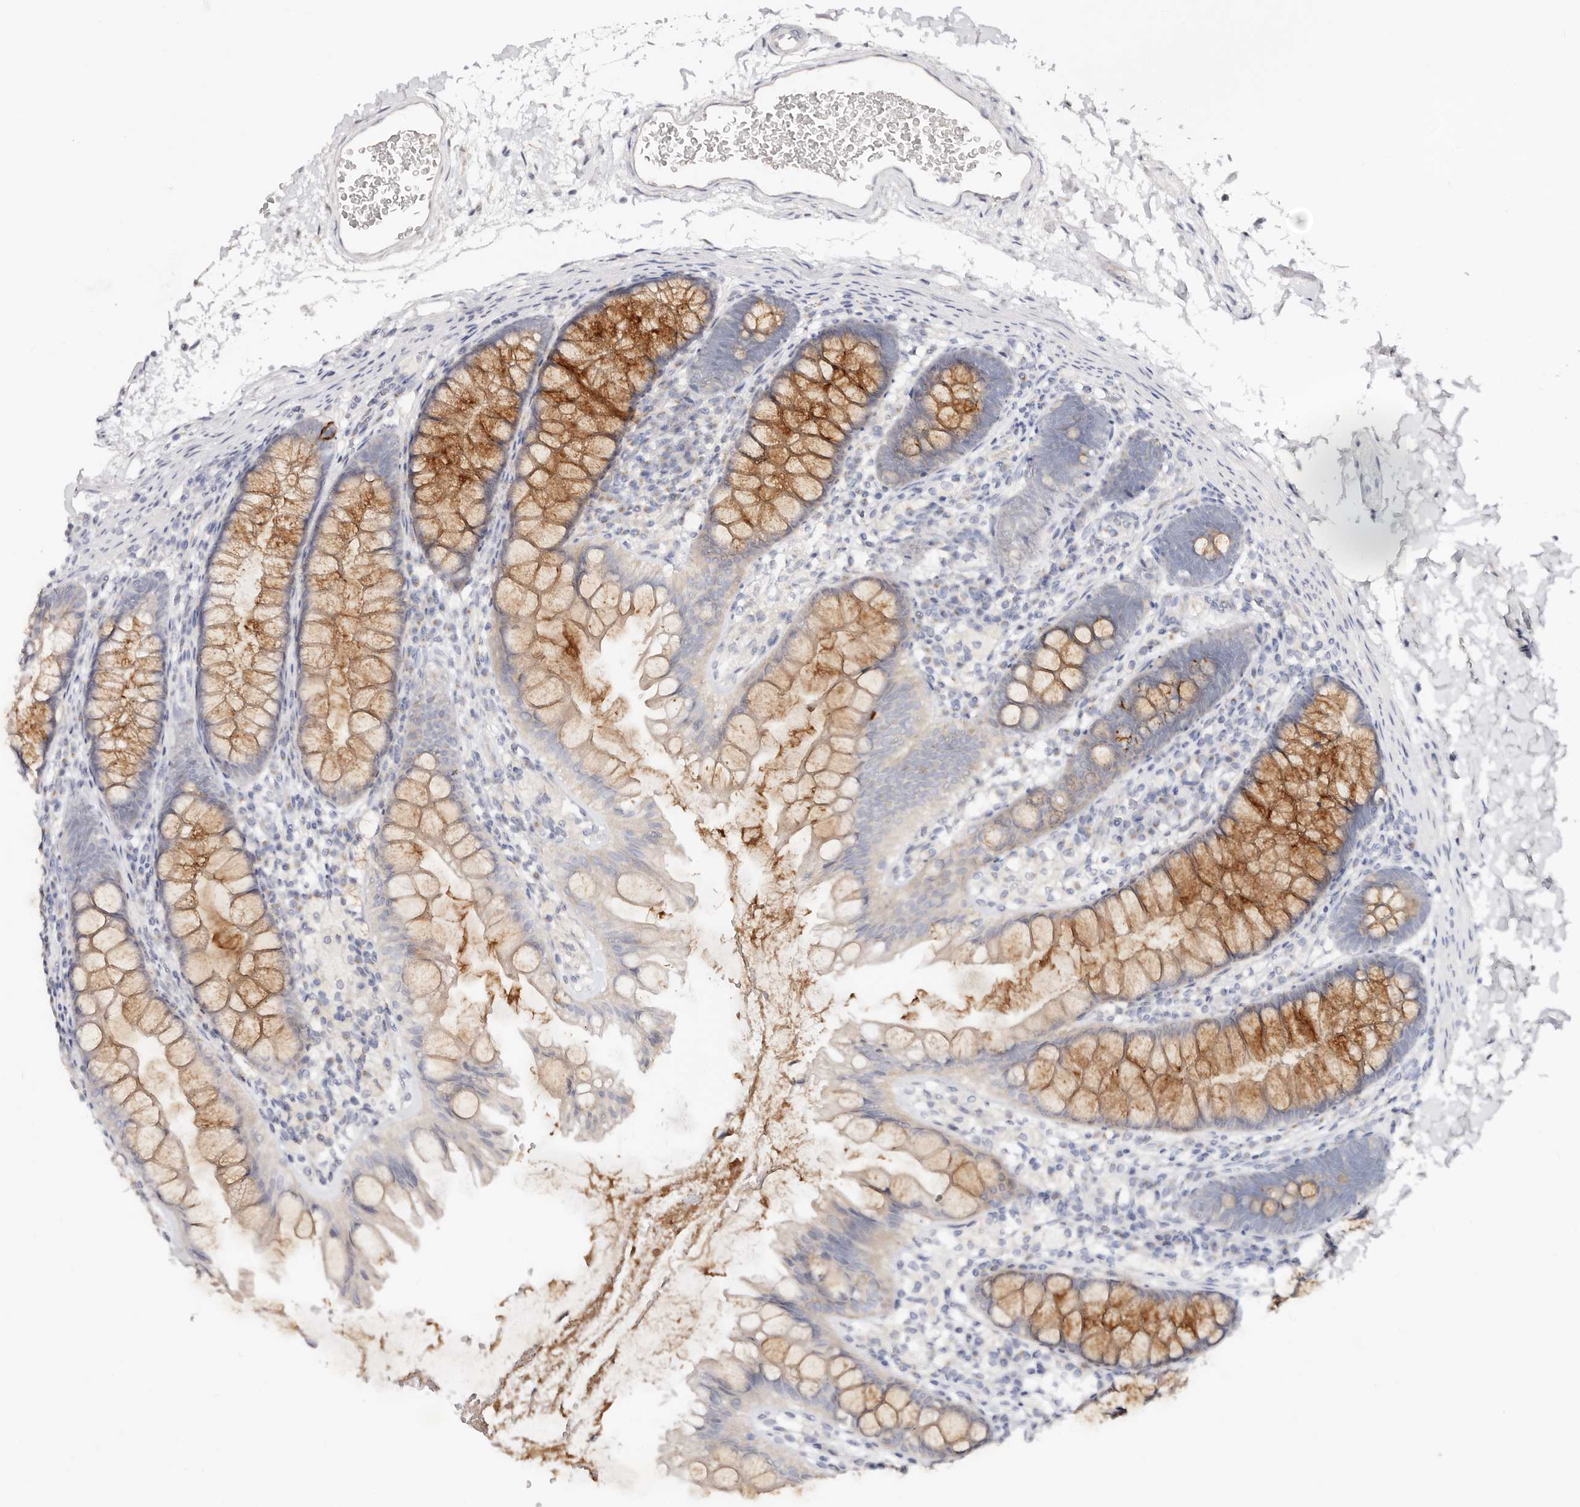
{"staining": {"intensity": "negative", "quantity": "none", "location": "none"}, "tissue": "colon", "cell_type": "Endothelial cells", "image_type": "normal", "snomed": [{"axis": "morphology", "description": "Normal tissue, NOS"}, {"axis": "topography", "description": "Colon"}], "caption": "Immunohistochemical staining of normal human colon exhibits no significant positivity in endothelial cells.", "gene": "DNASE1", "patient": {"sex": "female", "age": 62}}